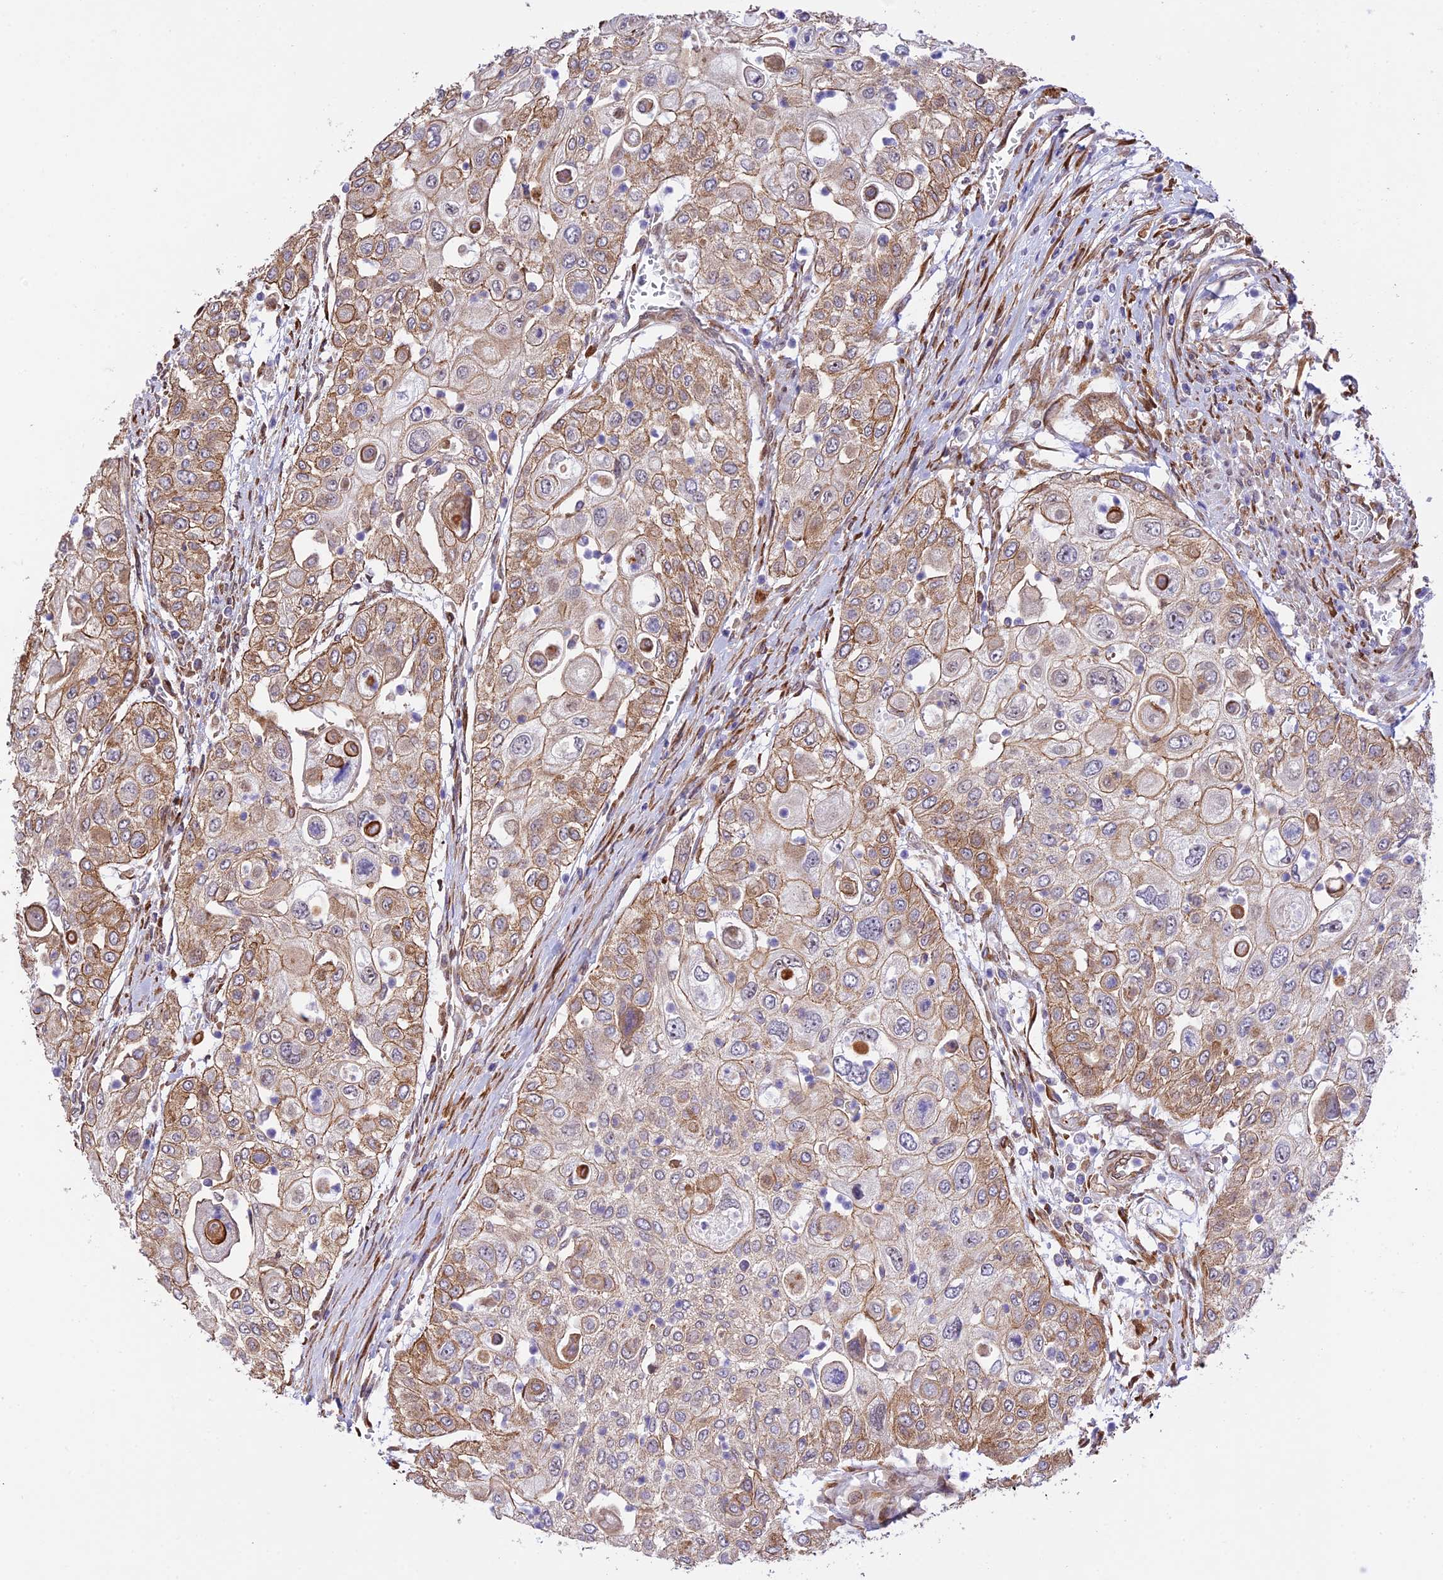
{"staining": {"intensity": "moderate", "quantity": ">75%", "location": "cytoplasmic/membranous"}, "tissue": "urothelial cancer", "cell_type": "Tumor cells", "image_type": "cancer", "snomed": [{"axis": "morphology", "description": "Urothelial carcinoma, High grade"}, {"axis": "topography", "description": "Urinary bladder"}], "caption": "Immunohistochemical staining of urothelial carcinoma (high-grade) reveals medium levels of moderate cytoplasmic/membranous protein positivity in about >75% of tumor cells. (Stains: DAB in brown, nuclei in blue, Microscopy: brightfield microscopy at high magnification).", "gene": "EXOC3L4", "patient": {"sex": "female", "age": 79}}